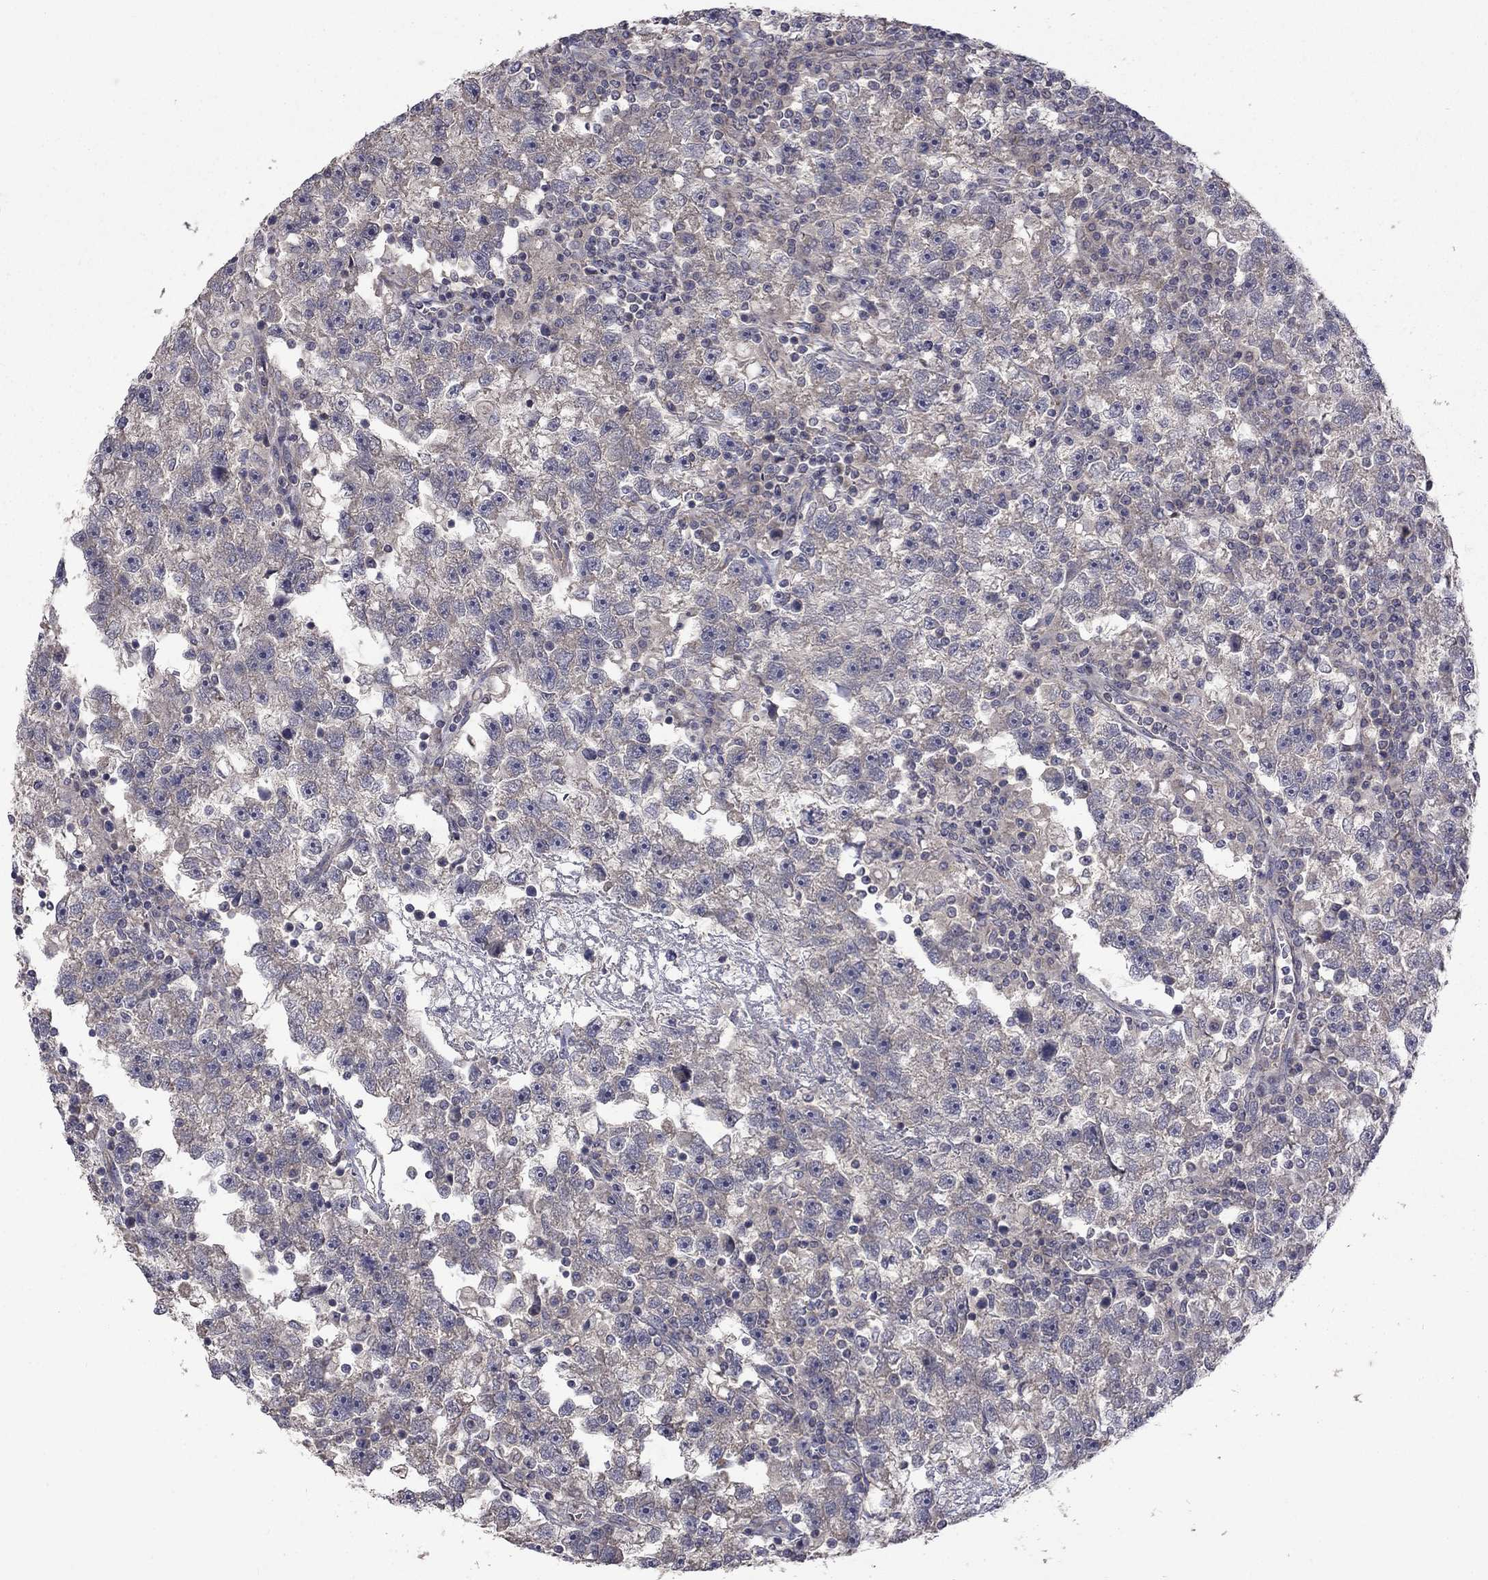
{"staining": {"intensity": "negative", "quantity": "none", "location": "none"}, "tissue": "testis cancer", "cell_type": "Tumor cells", "image_type": "cancer", "snomed": [{"axis": "morphology", "description": "Seminoma, NOS"}, {"axis": "topography", "description": "Testis"}], "caption": "High power microscopy histopathology image of an IHC image of testis cancer, revealing no significant positivity in tumor cells.", "gene": "SLC39A14", "patient": {"sex": "male", "age": 47}}